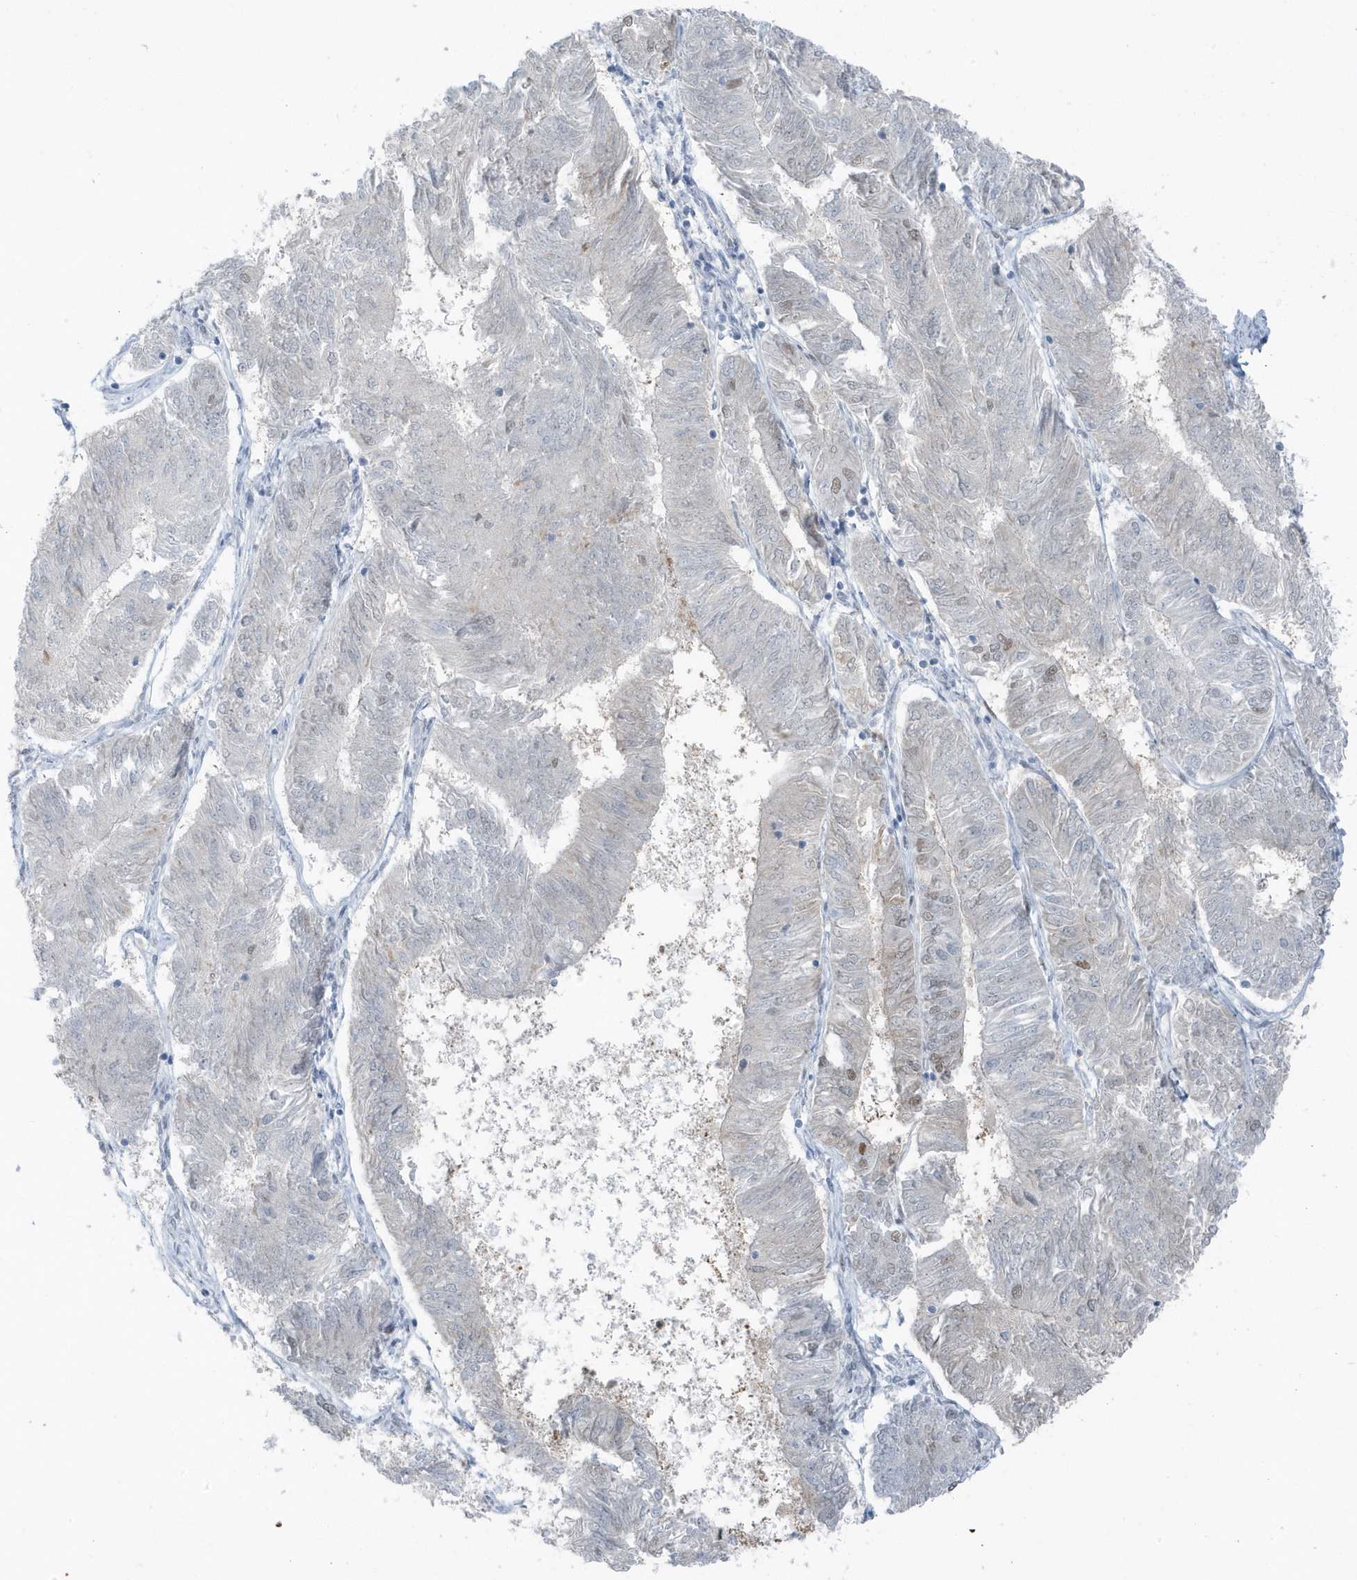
{"staining": {"intensity": "negative", "quantity": "none", "location": "none"}, "tissue": "endometrial cancer", "cell_type": "Tumor cells", "image_type": "cancer", "snomed": [{"axis": "morphology", "description": "Adenocarcinoma, NOS"}, {"axis": "topography", "description": "Endometrium"}], "caption": "This is an IHC micrograph of endometrial cancer. There is no positivity in tumor cells.", "gene": "SMIM34", "patient": {"sex": "female", "age": 58}}